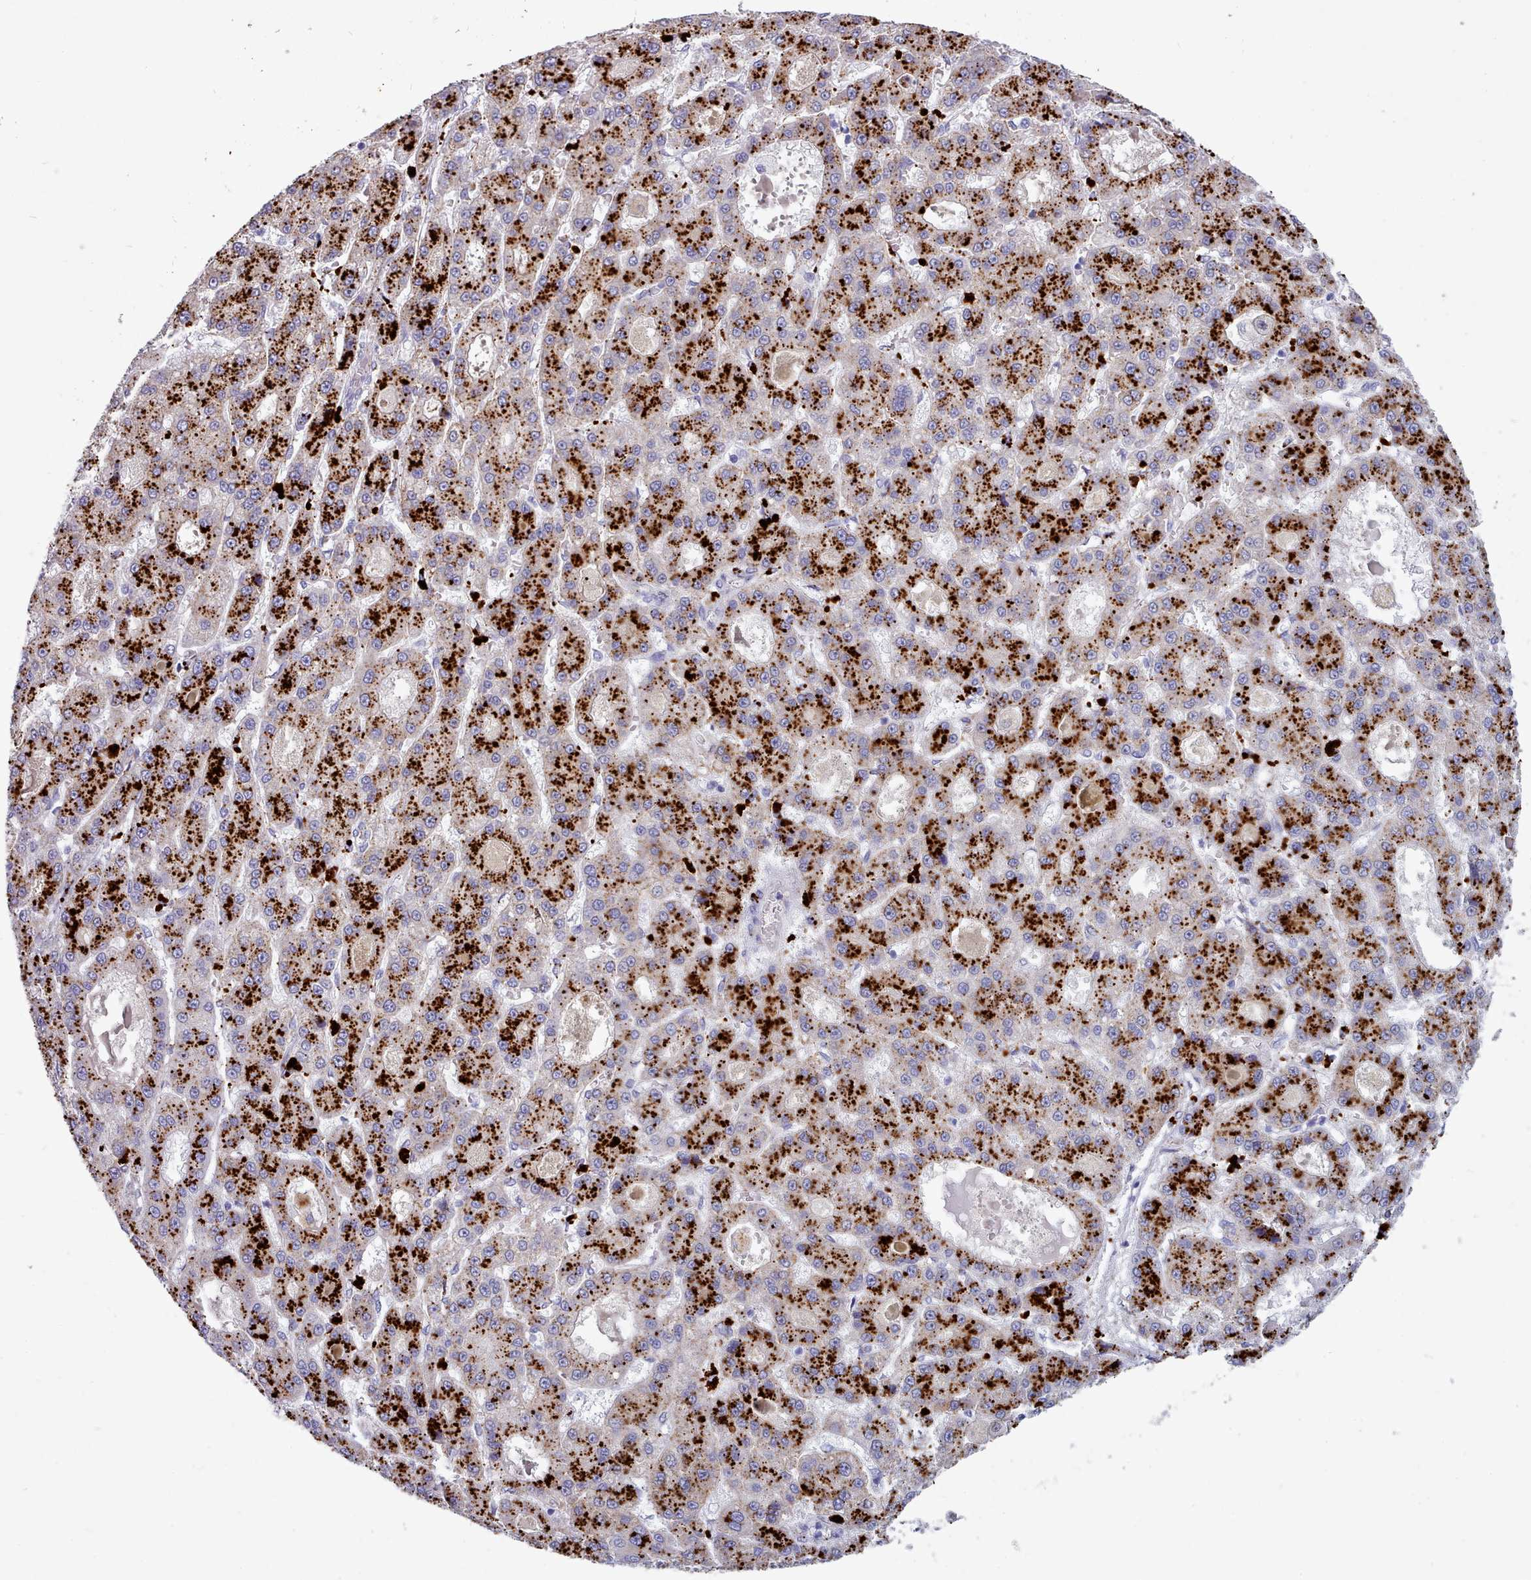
{"staining": {"intensity": "strong", "quantity": ">75%", "location": "nuclear"}, "tissue": "liver cancer", "cell_type": "Tumor cells", "image_type": "cancer", "snomed": [{"axis": "morphology", "description": "Carcinoma, Hepatocellular, NOS"}, {"axis": "topography", "description": "Liver"}], "caption": "The photomicrograph displays immunohistochemical staining of liver cancer (hepatocellular carcinoma). There is strong nuclear staining is seen in approximately >75% of tumor cells.", "gene": "GAA", "patient": {"sex": "male", "age": 70}}